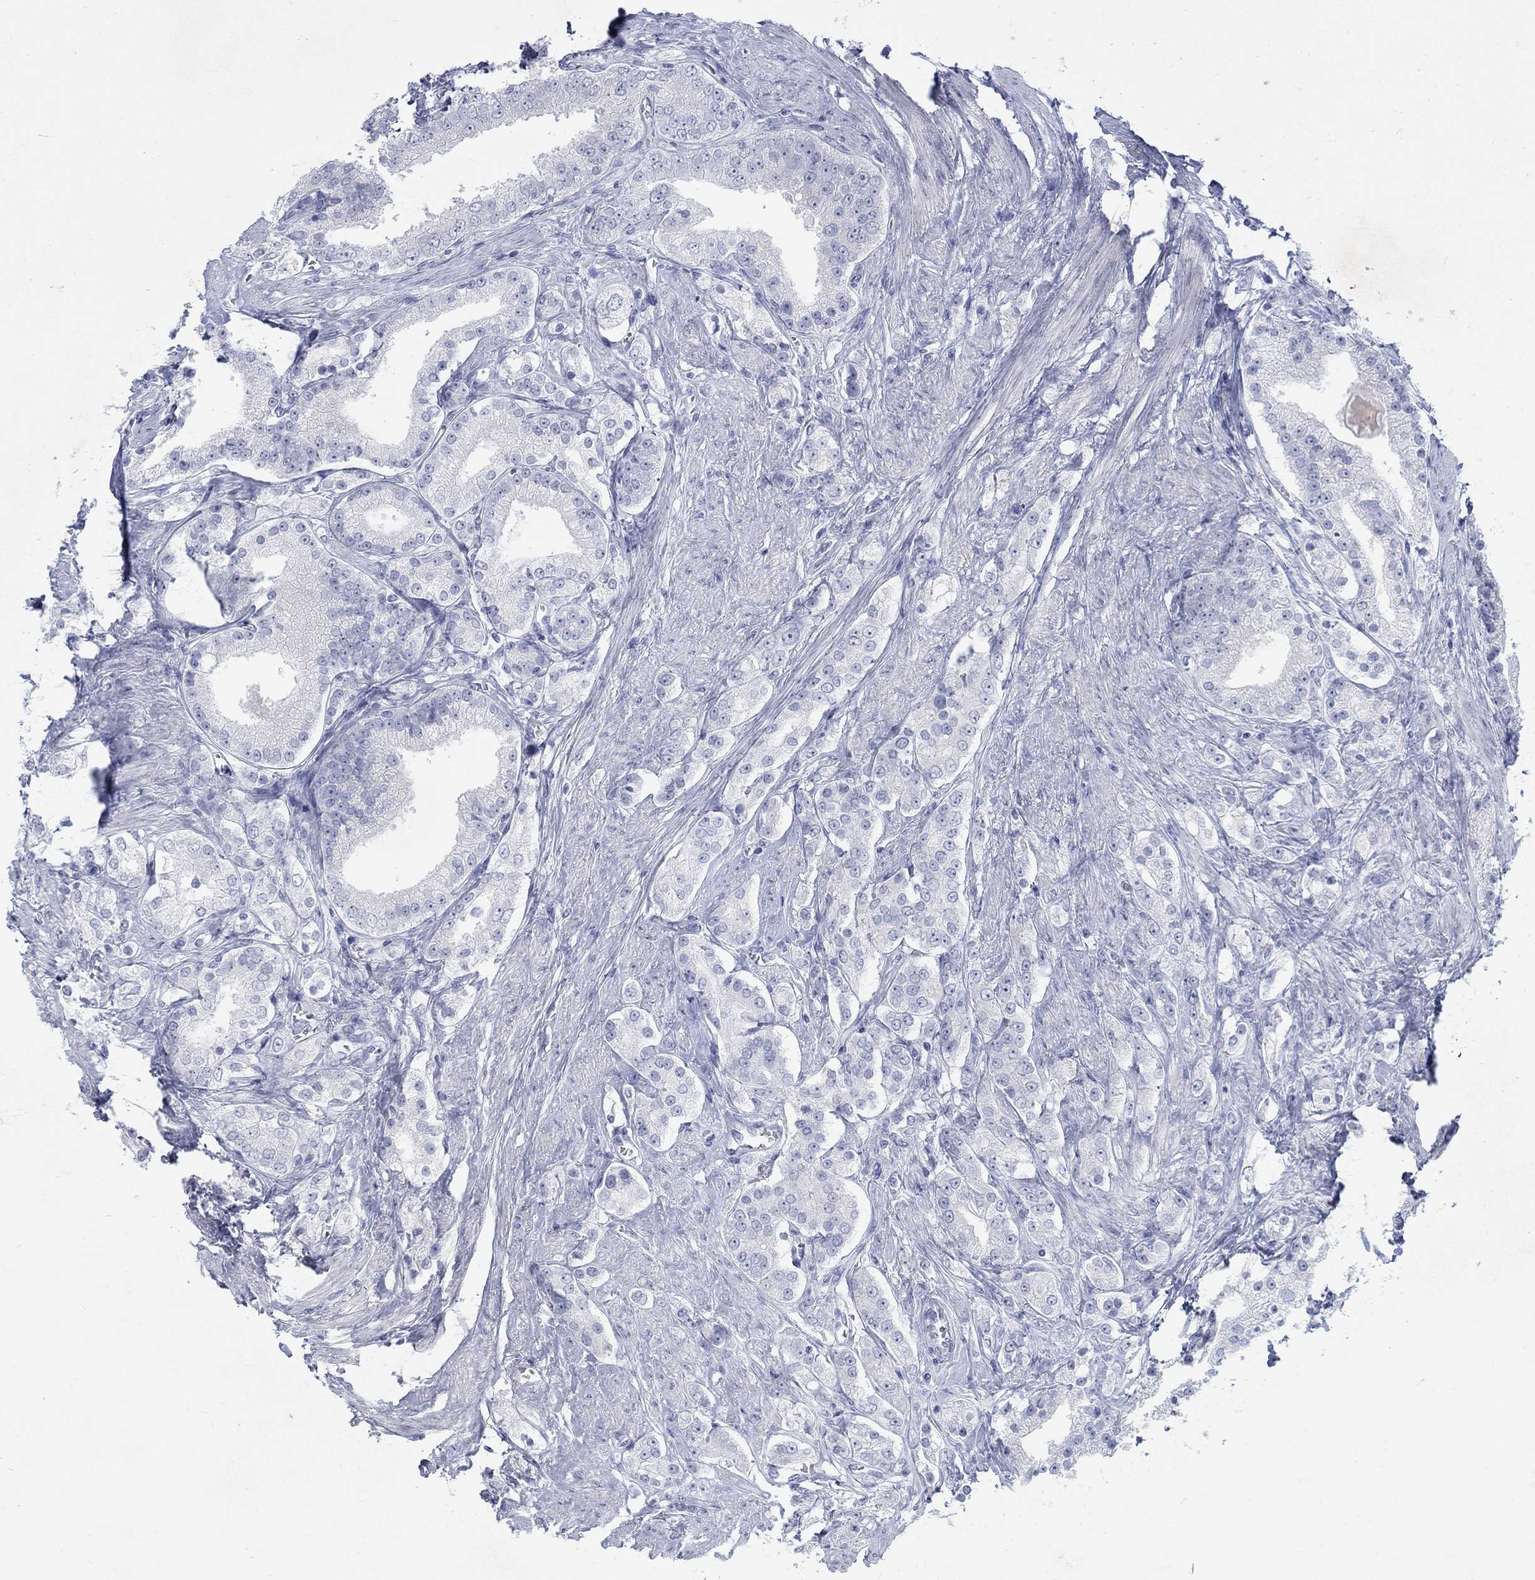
{"staining": {"intensity": "negative", "quantity": "none", "location": "none"}, "tissue": "prostate cancer", "cell_type": "Tumor cells", "image_type": "cancer", "snomed": [{"axis": "morphology", "description": "Adenocarcinoma, NOS"}, {"axis": "topography", "description": "Prostate and seminal vesicle, NOS"}, {"axis": "topography", "description": "Prostate"}], "caption": "Immunohistochemistry (IHC) histopathology image of human prostate cancer (adenocarcinoma) stained for a protein (brown), which demonstrates no expression in tumor cells. Nuclei are stained in blue.", "gene": "RFTN2", "patient": {"sex": "male", "age": 67}}